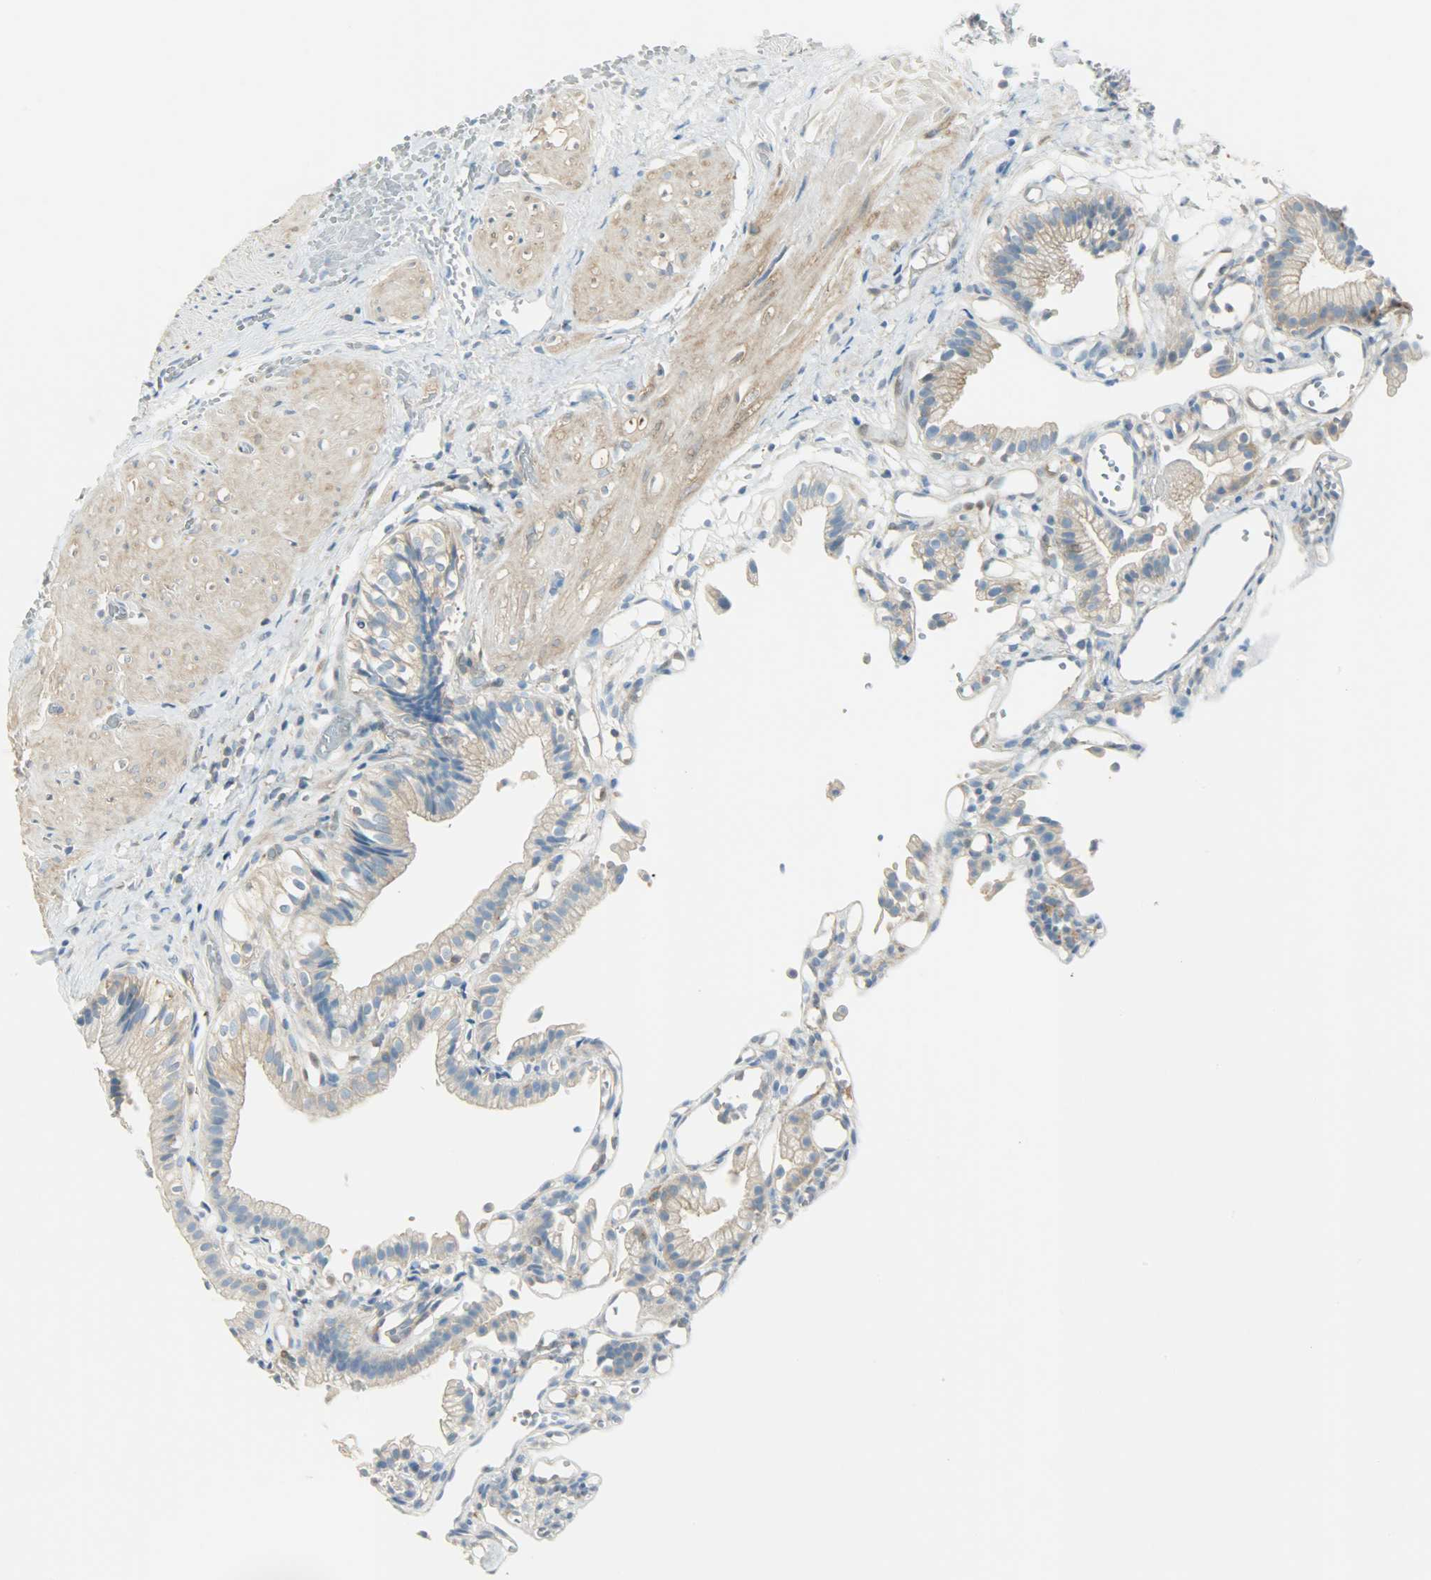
{"staining": {"intensity": "weak", "quantity": ">75%", "location": "cytoplasmic/membranous"}, "tissue": "gallbladder", "cell_type": "Glandular cells", "image_type": "normal", "snomed": [{"axis": "morphology", "description": "Normal tissue, NOS"}, {"axis": "topography", "description": "Gallbladder"}], "caption": "A photomicrograph of gallbladder stained for a protein shows weak cytoplasmic/membranous brown staining in glandular cells. The staining is performed using DAB (3,3'-diaminobenzidine) brown chromogen to label protein expression. The nuclei are counter-stained blue using hematoxylin.", "gene": "TSC22D2", "patient": {"sex": "male", "age": 65}}